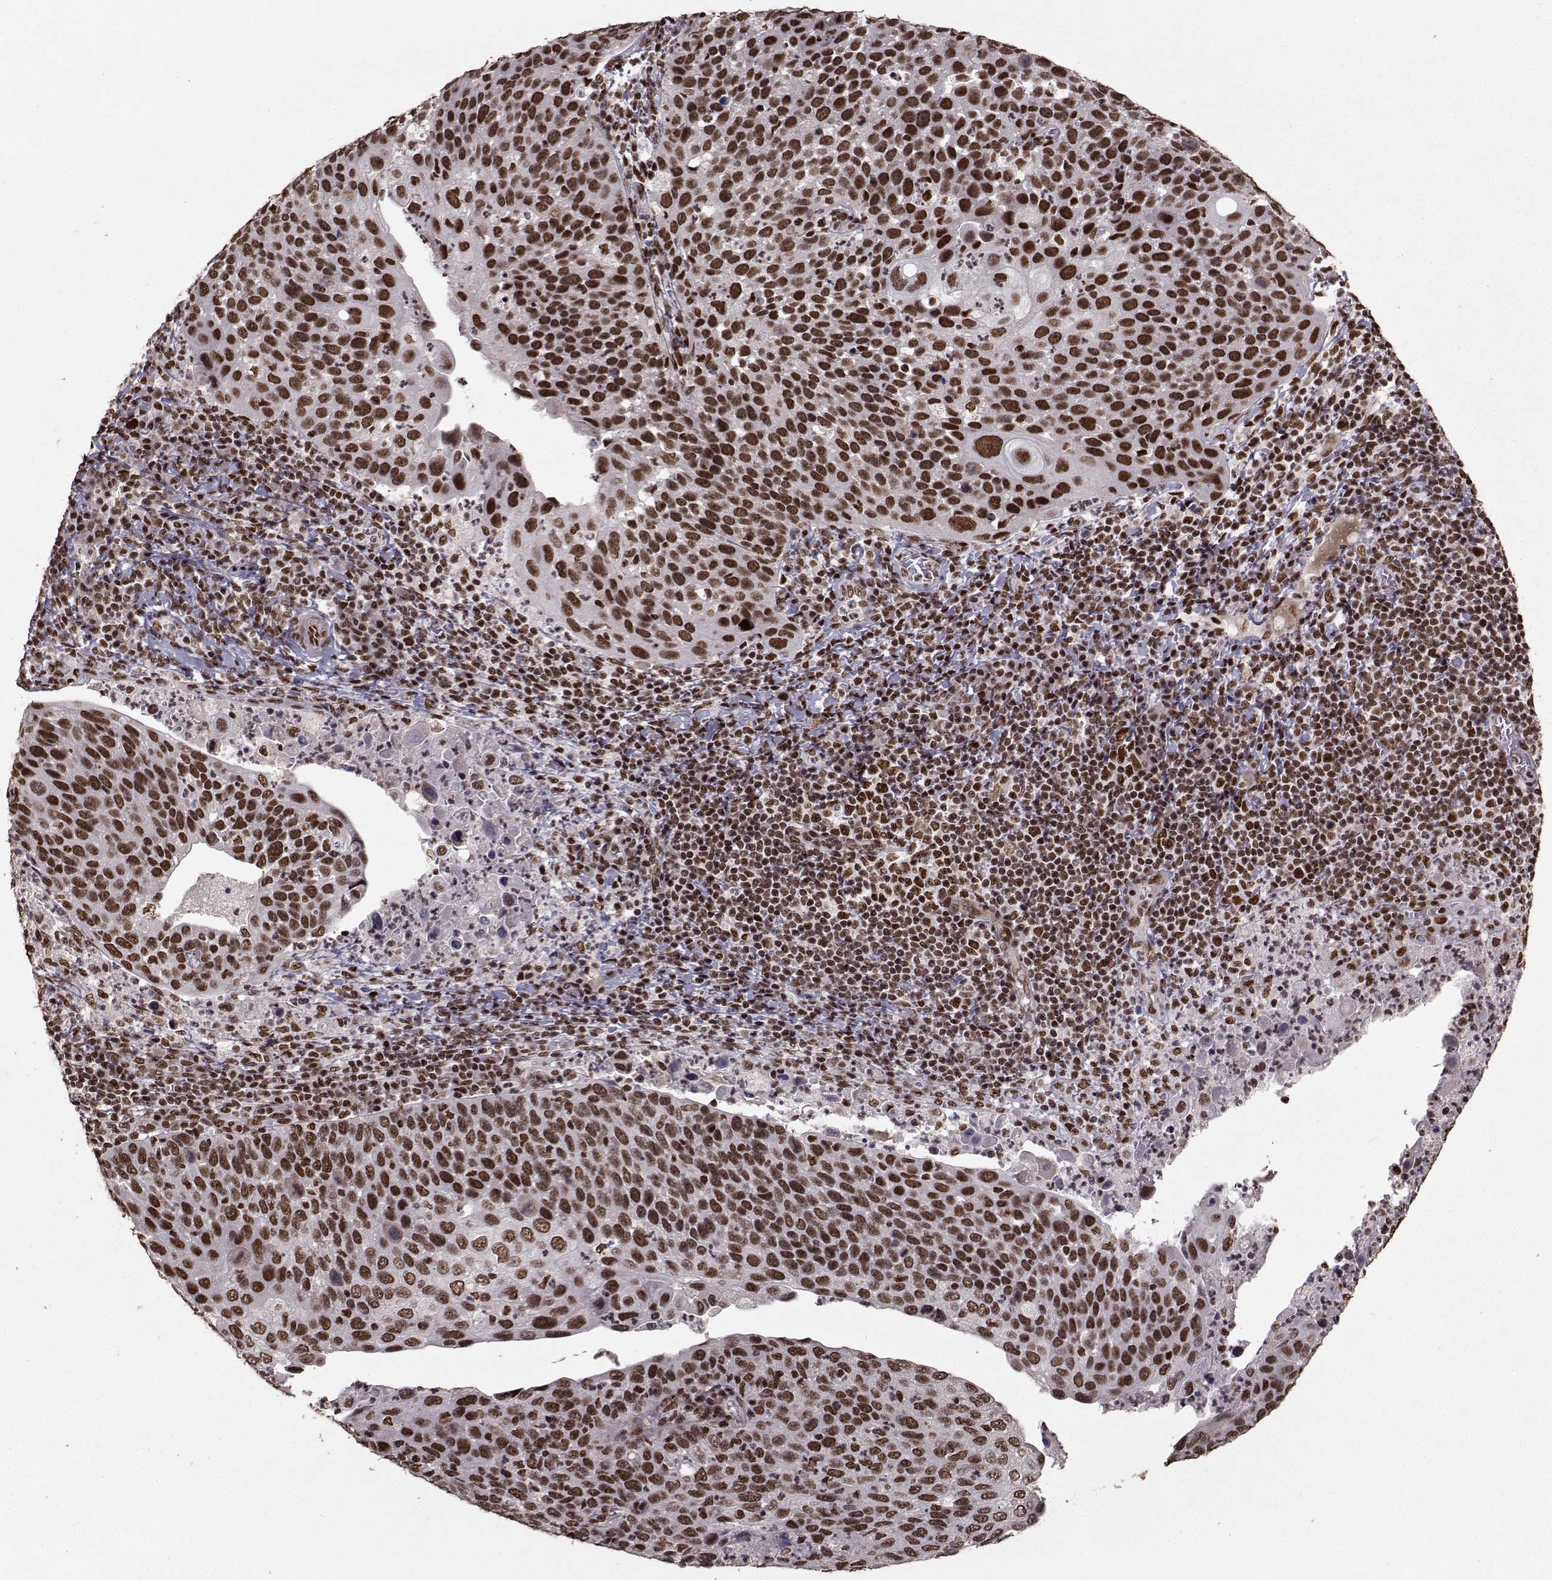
{"staining": {"intensity": "strong", "quantity": ">75%", "location": "nuclear"}, "tissue": "cervical cancer", "cell_type": "Tumor cells", "image_type": "cancer", "snomed": [{"axis": "morphology", "description": "Squamous cell carcinoma, NOS"}, {"axis": "topography", "description": "Cervix"}], "caption": "Strong nuclear positivity is present in approximately >75% of tumor cells in cervical cancer. The staining was performed using DAB (3,3'-diaminobenzidine), with brown indicating positive protein expression. Nuclei are stained blue with hematoxylin.", "gene": "SF1", "patient": {"sex": "female", "age": 54}}